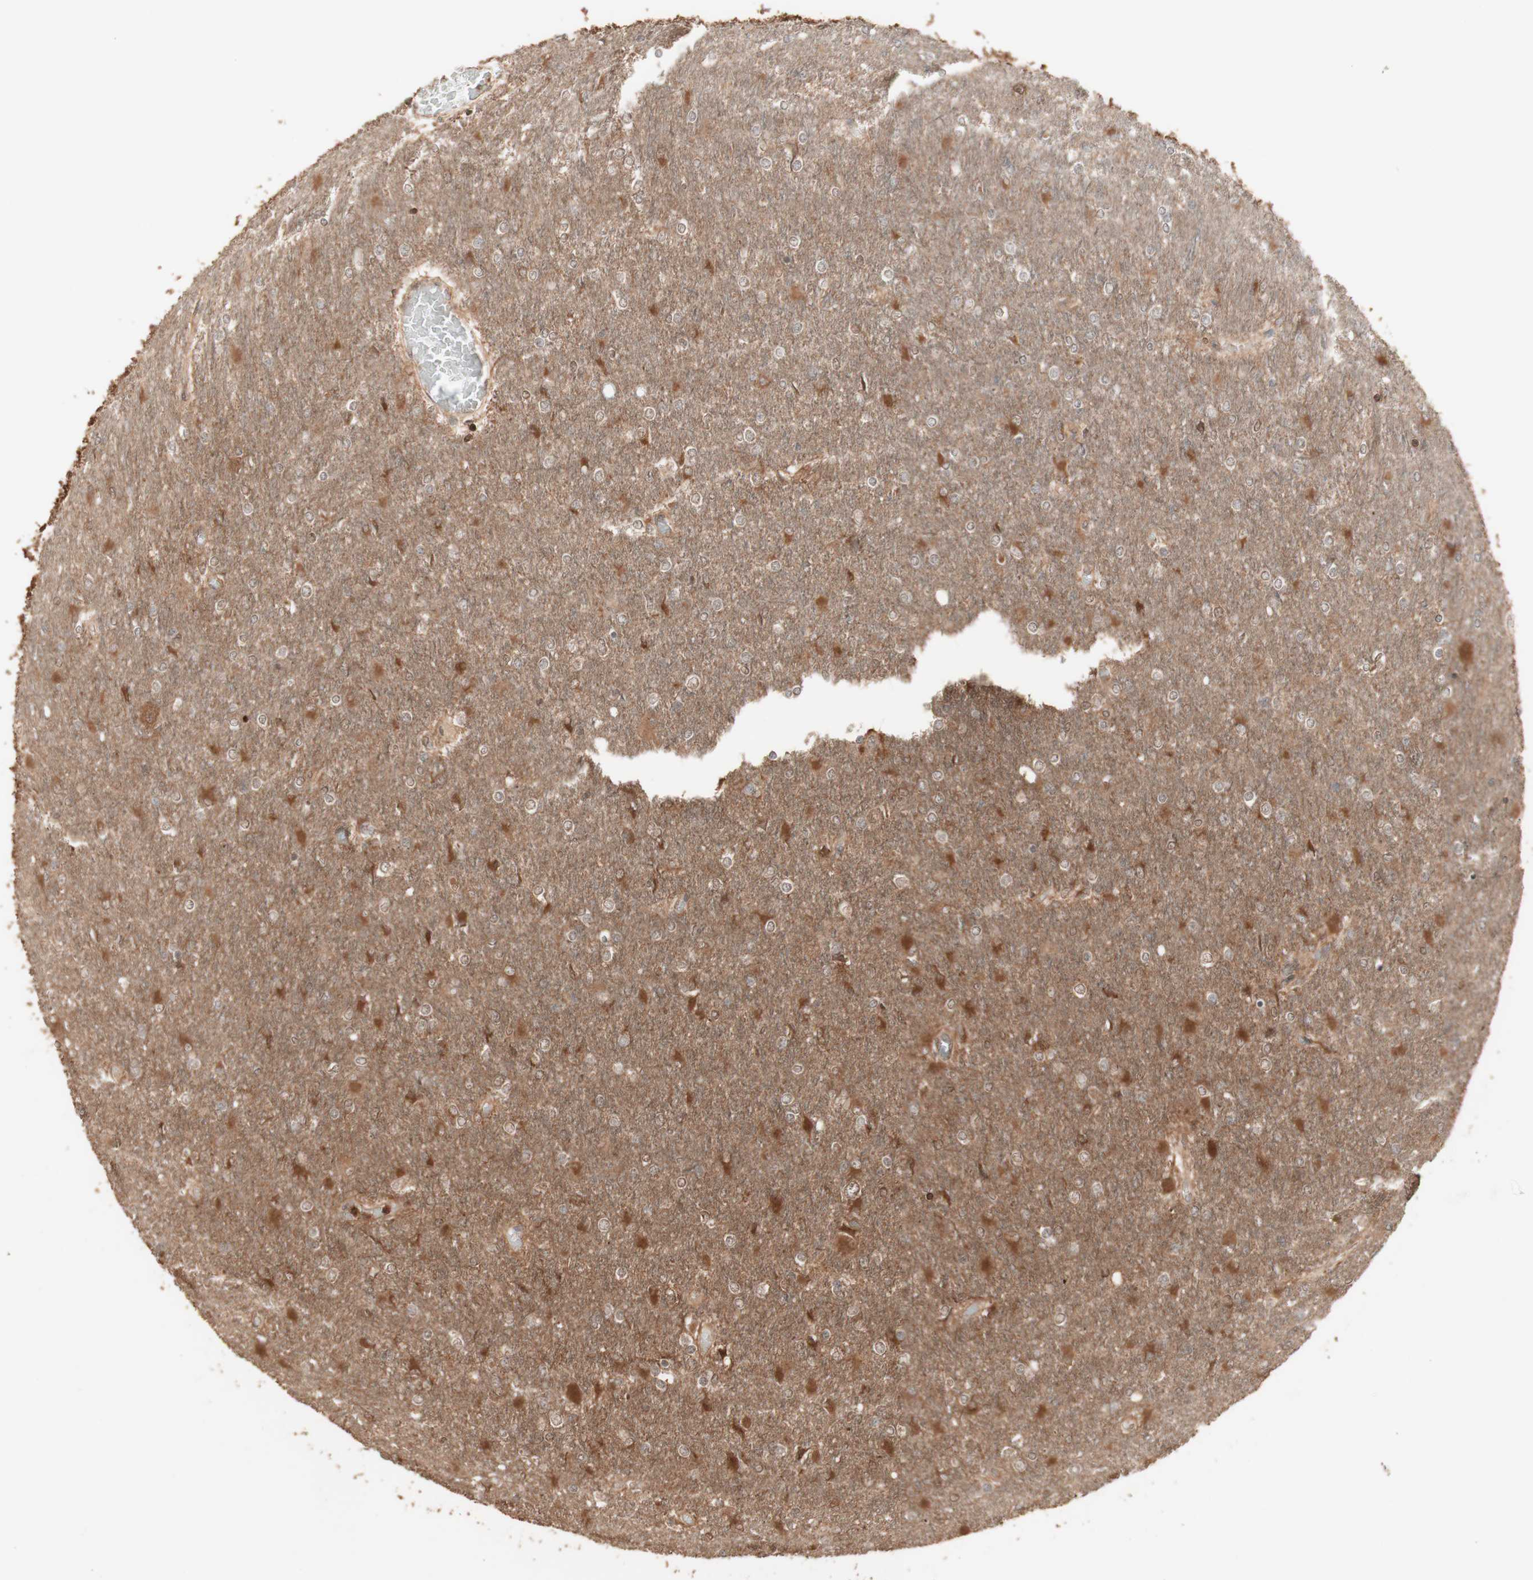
{"staining": {"intensity": "strong", "quantity": "<25%", "location": "cytoplasmic/membranous,nuclear"}, "tissue": "glioma", "cell_type": "Tumor cells", "image_type": "cancer", "snomed": [{"axis": "morphology", "description": "Glioma, malignant, High grade"}, {"axis": "topography", "description": "Cerebral cortex"}], "caption": "Human glioma stained for a protein (brown) shows strong cytoplasmic/membranous and nuclear positive positivity in about <25% of tumor cells.", "gene": "YWHAB", "patient": {"sex": "female", "age": 36}}